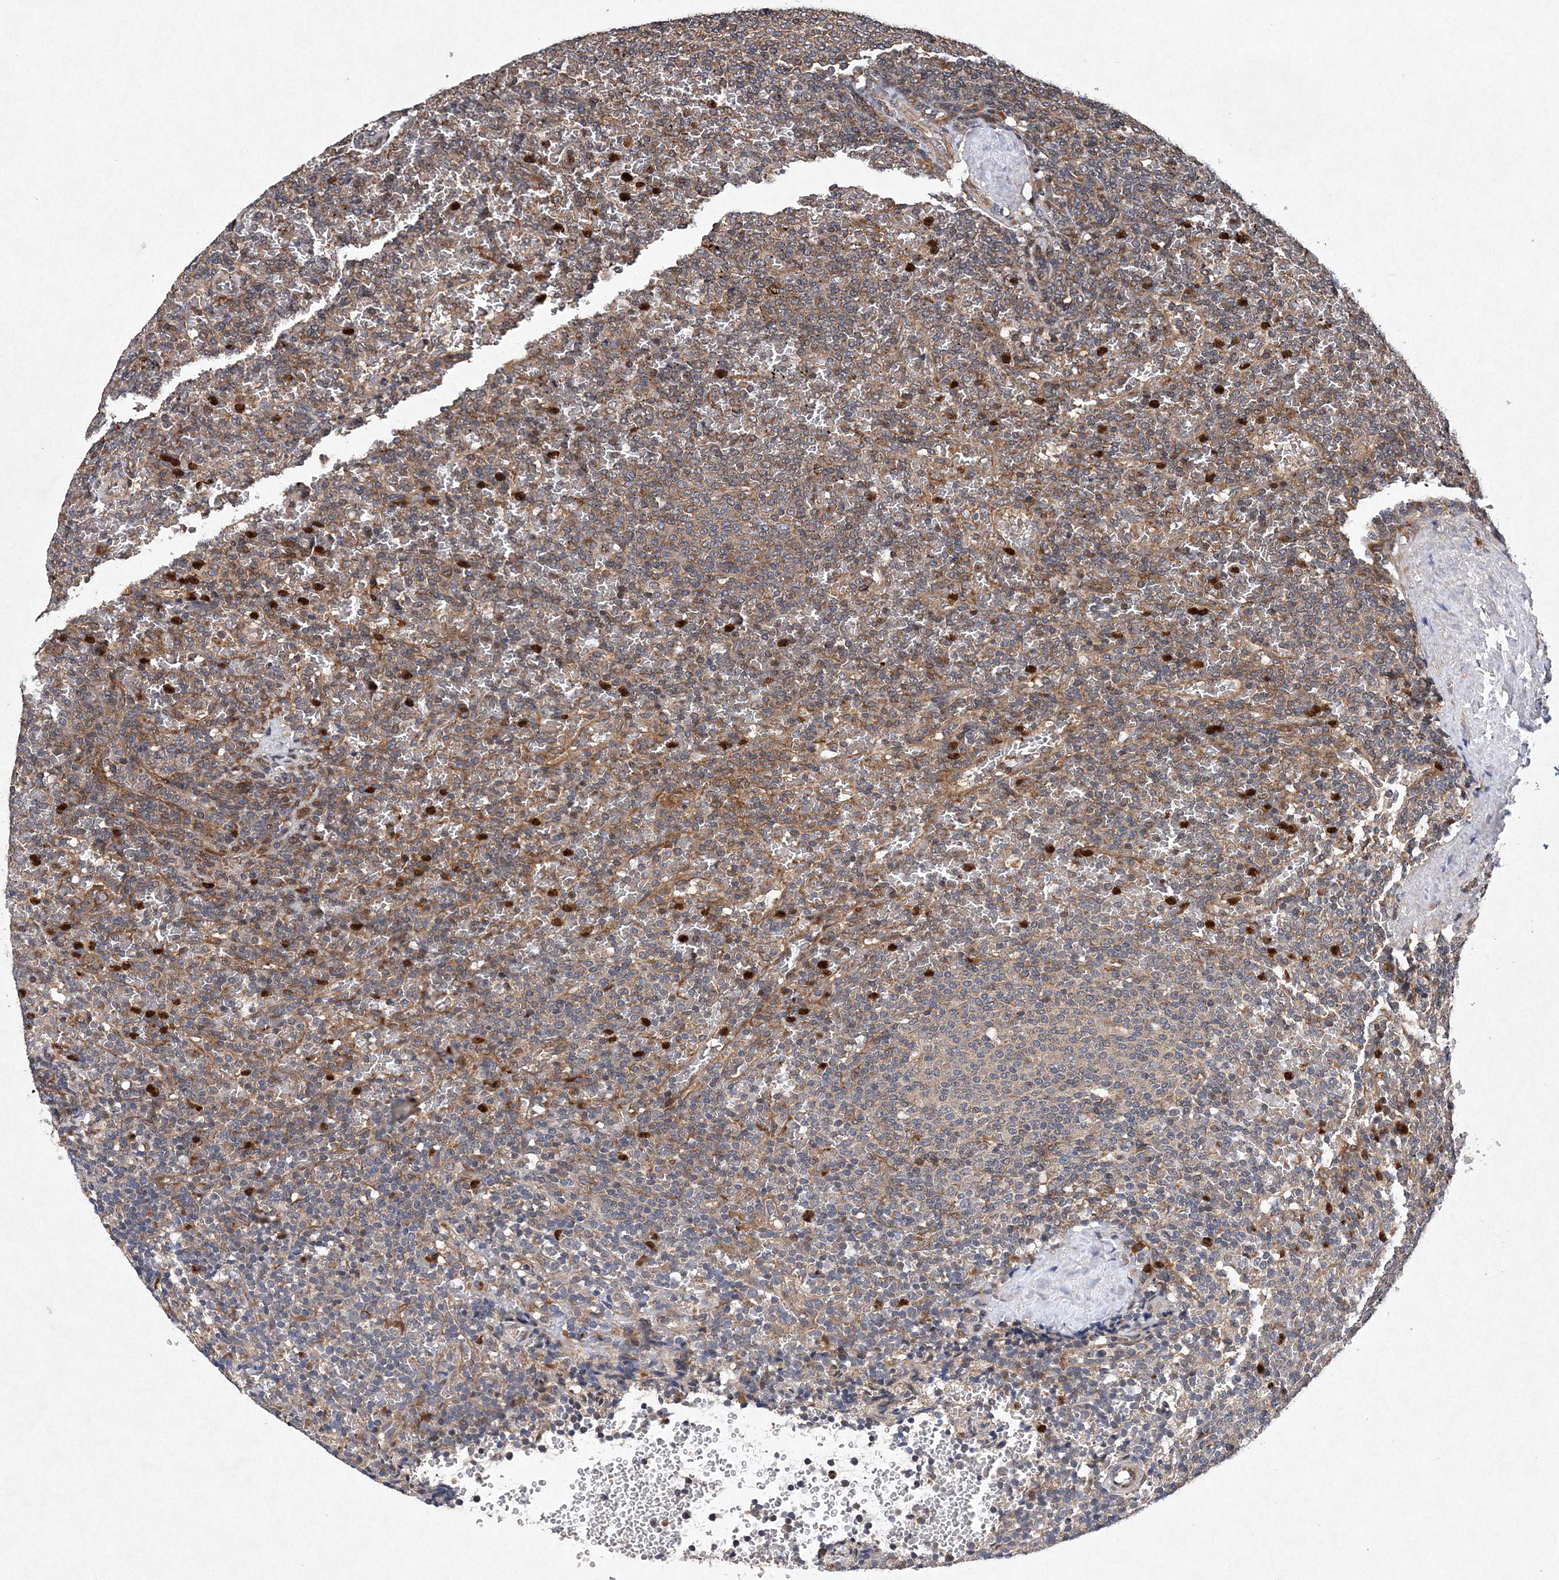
{"staining": {"intensity": "moderate", "quantity": "25%-75%", "location": "cytoplasmic/membranous"}, "tissue": "lymphoma", "cell_type": "Tumor cells", "image_type": "cancer", "snomed": [{"axis": "morphology", "description": "Malignant lymphoma, non-Hodgkin's type, Low grade"}, {"axis": "topography", "description": "Spleen"}], "caption": "Immunohistochemistry micrograph of human lymphoma stained for a protein (brown), which shows medium levels of moderate cytoplasmic/membranous staining in about 25%-75% of tumor cells.", "gene": "PROSER1", "patient": {"sex": "female", "age": 77}}